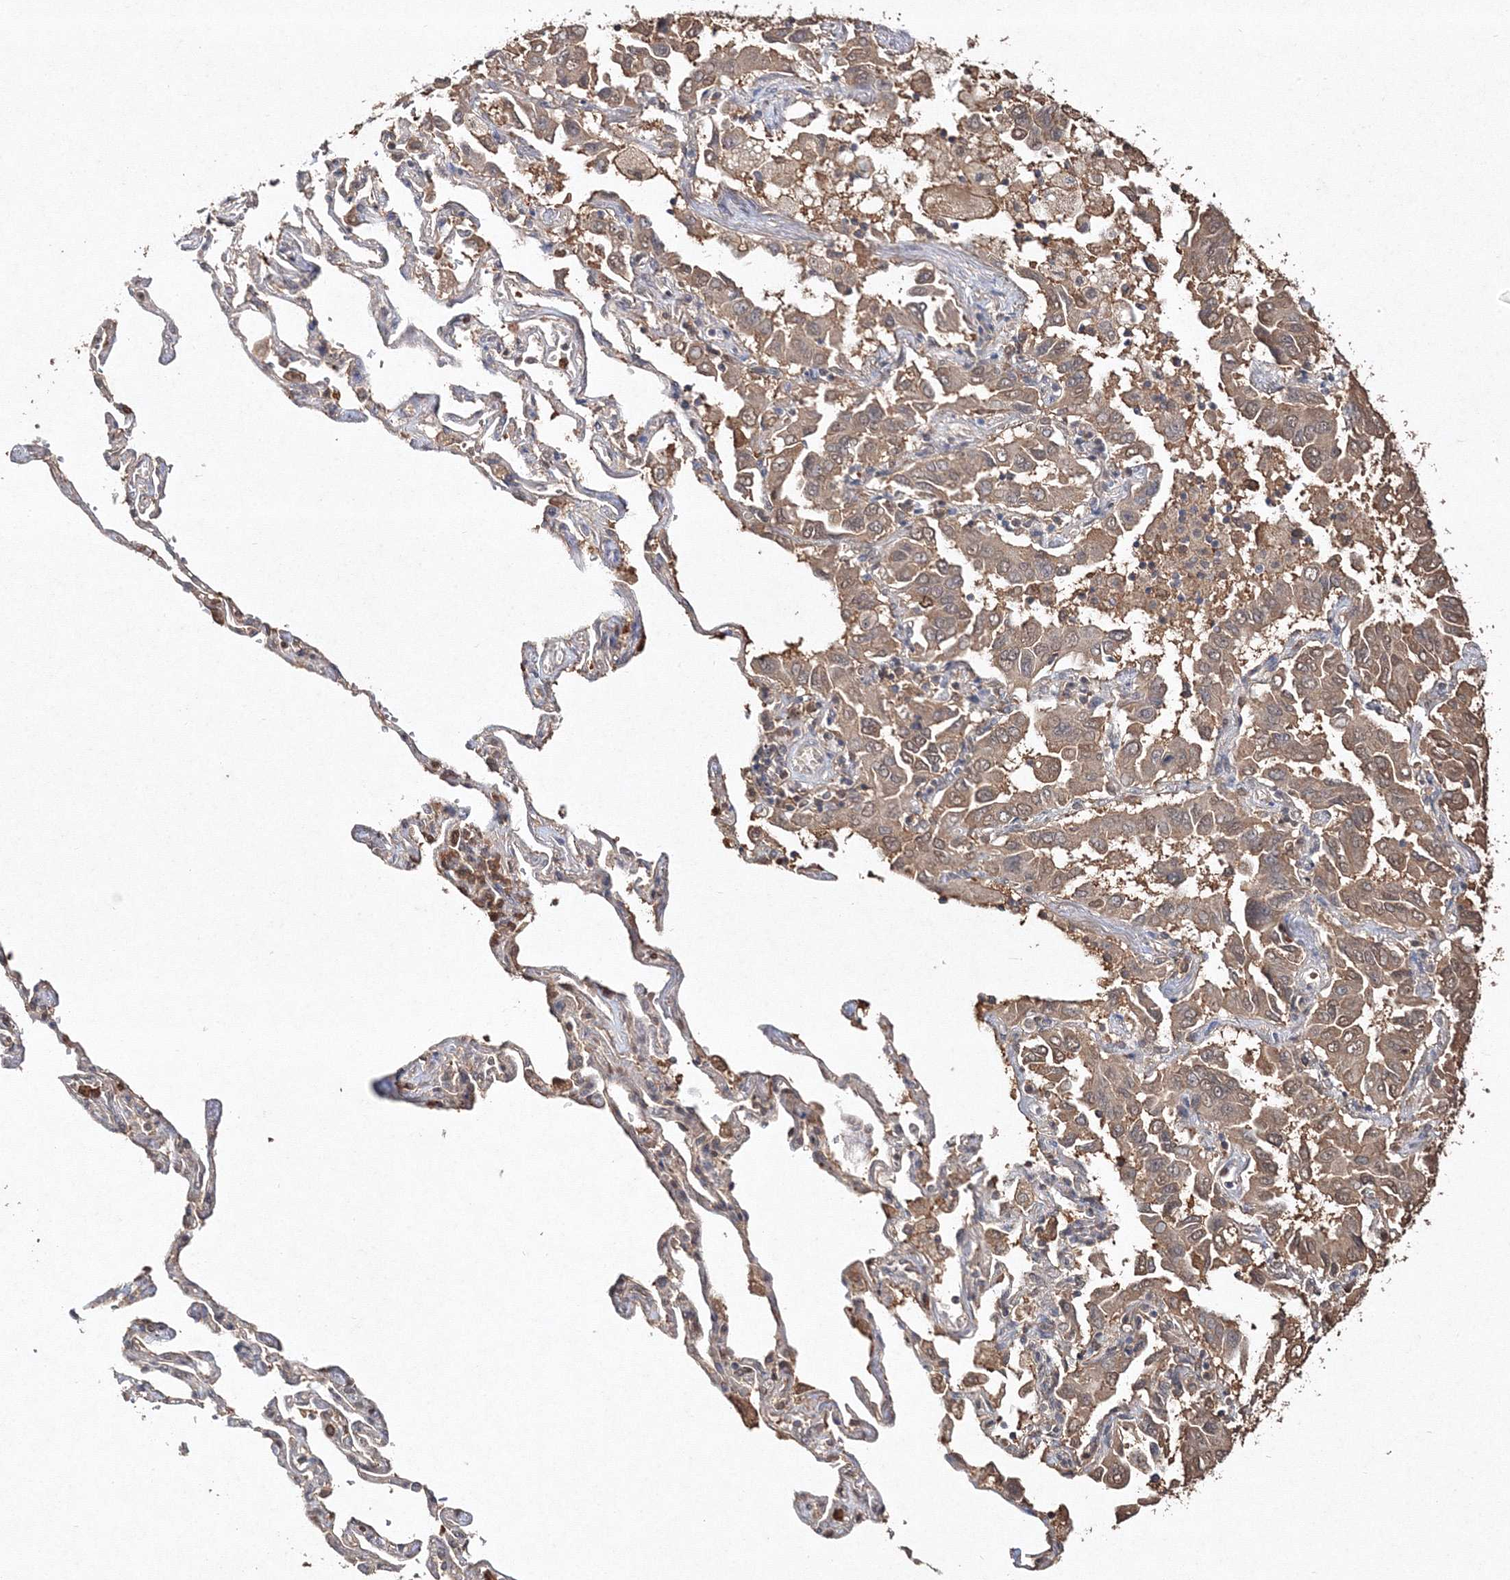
{"staining": {"intensity": "moderate", "quantity": ">75%", "location": "cytoplasmic/membranous"}, "tissue": "lung cancer", "cell_type": "Tumor cells", "image_type": "cancer", "snomed": [{"axis": "morphology", "description": "Adenocarcinoma, NOS"}, {"axis": "topography", "description": "Lung"}], "caption": "Immunohistochemical staining of lung cancer shows moderate cytoplasmic/membranous protein expression in approximately >75% of tumor cells. The staining was performed using DAB to visualize the protein expression in brown, while the nuclei were stained in blue with hematoxylin (Magnification: 20x).", "gene": "S100A11", "patient": {"sex": "male", "age": 64}}